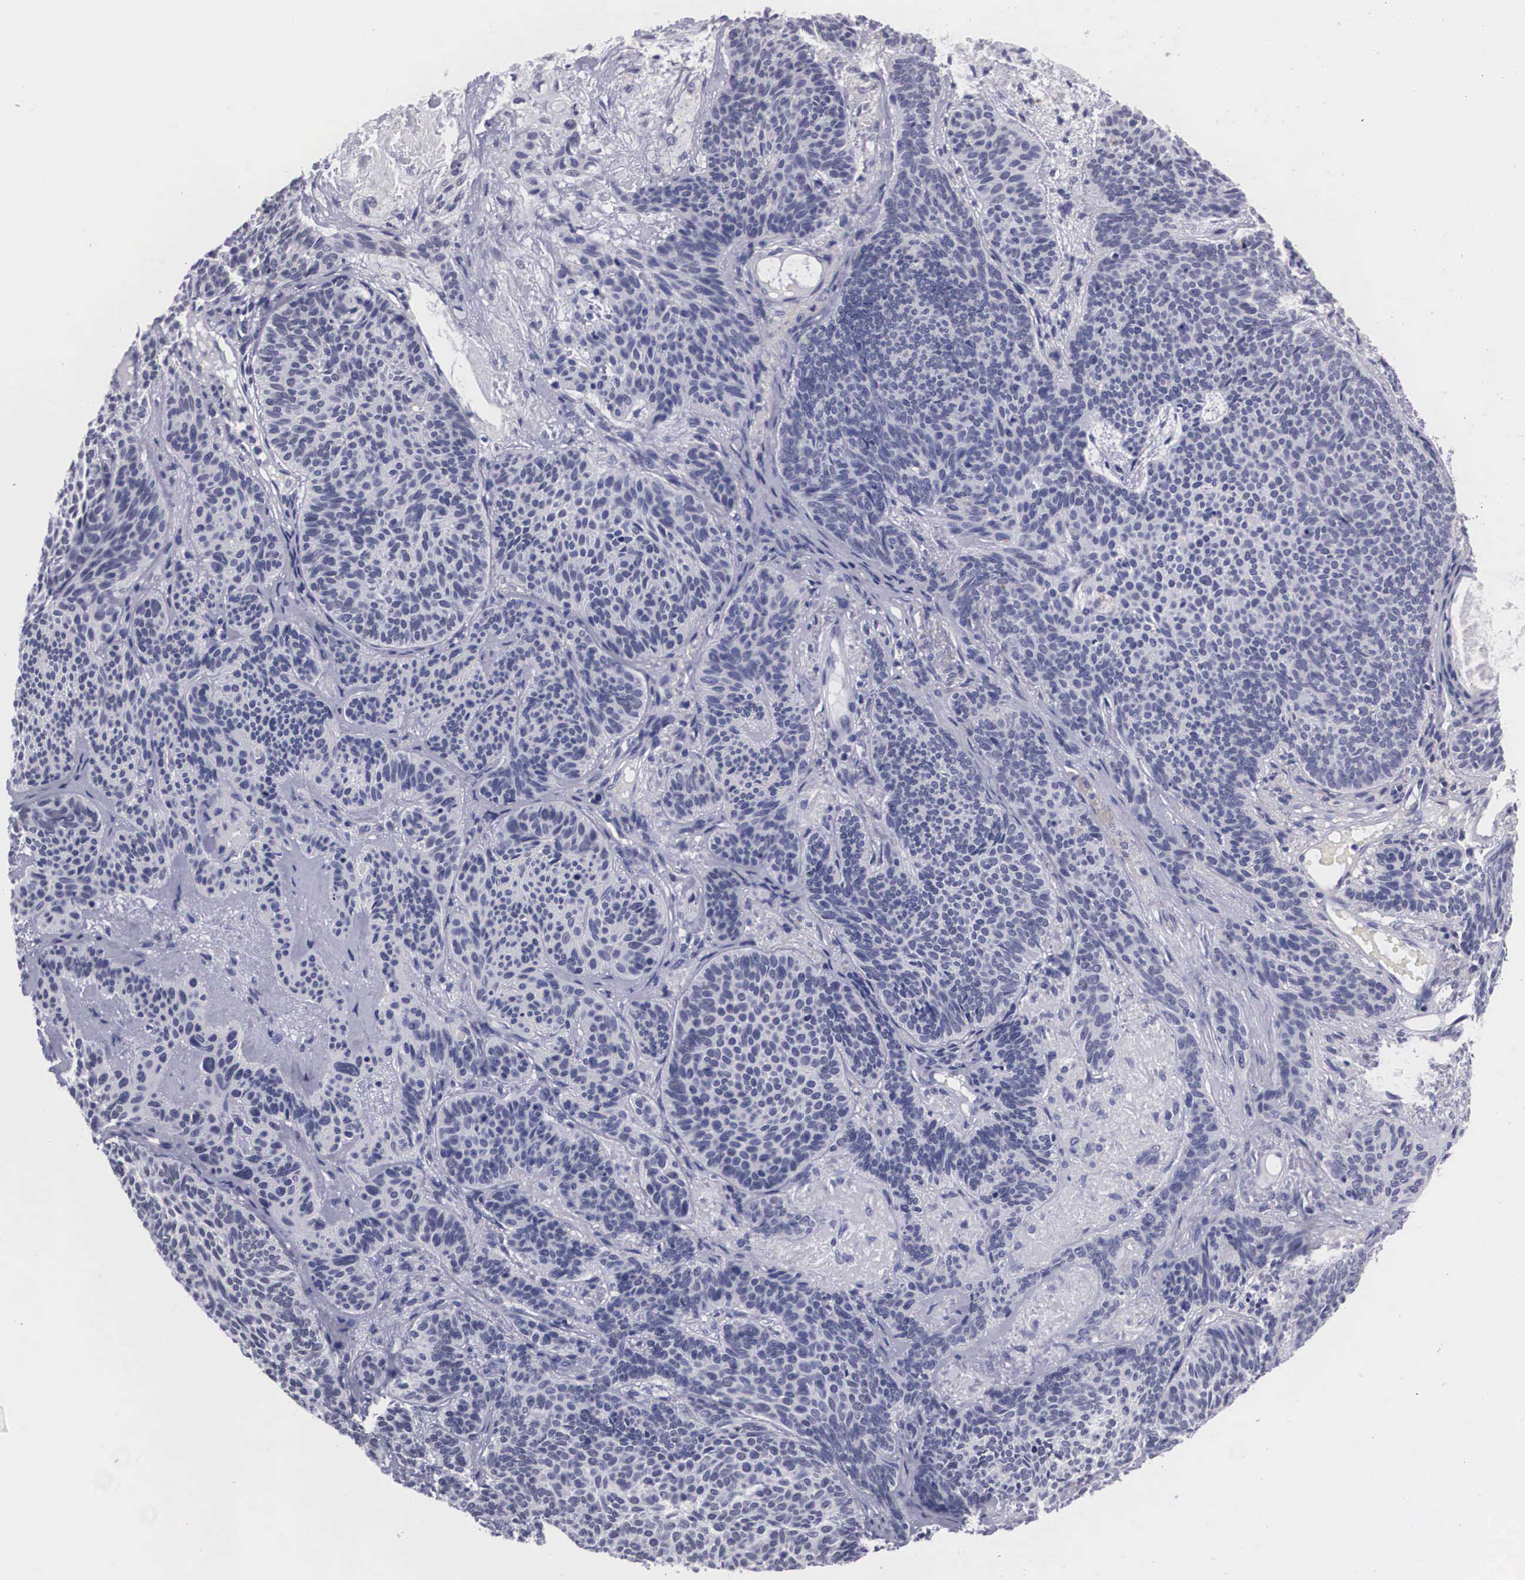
{"staining": {"intensity": "negative", "quantity": "none", "location": "none"}, "tissue": "skin cancer", "cell_type": "Tumor cells", "image_type": "cancer", "snomed": [{"axis": "morphology", "description": "Basal cell carcinoma"}, {"axis": "topography", "description": "Skin"}], "caption": "The histopathology image reveals no staining of tumor cells in skin cancer.", "gene": "C22orf31", "patient": {"sex": "male", "age": 84}}